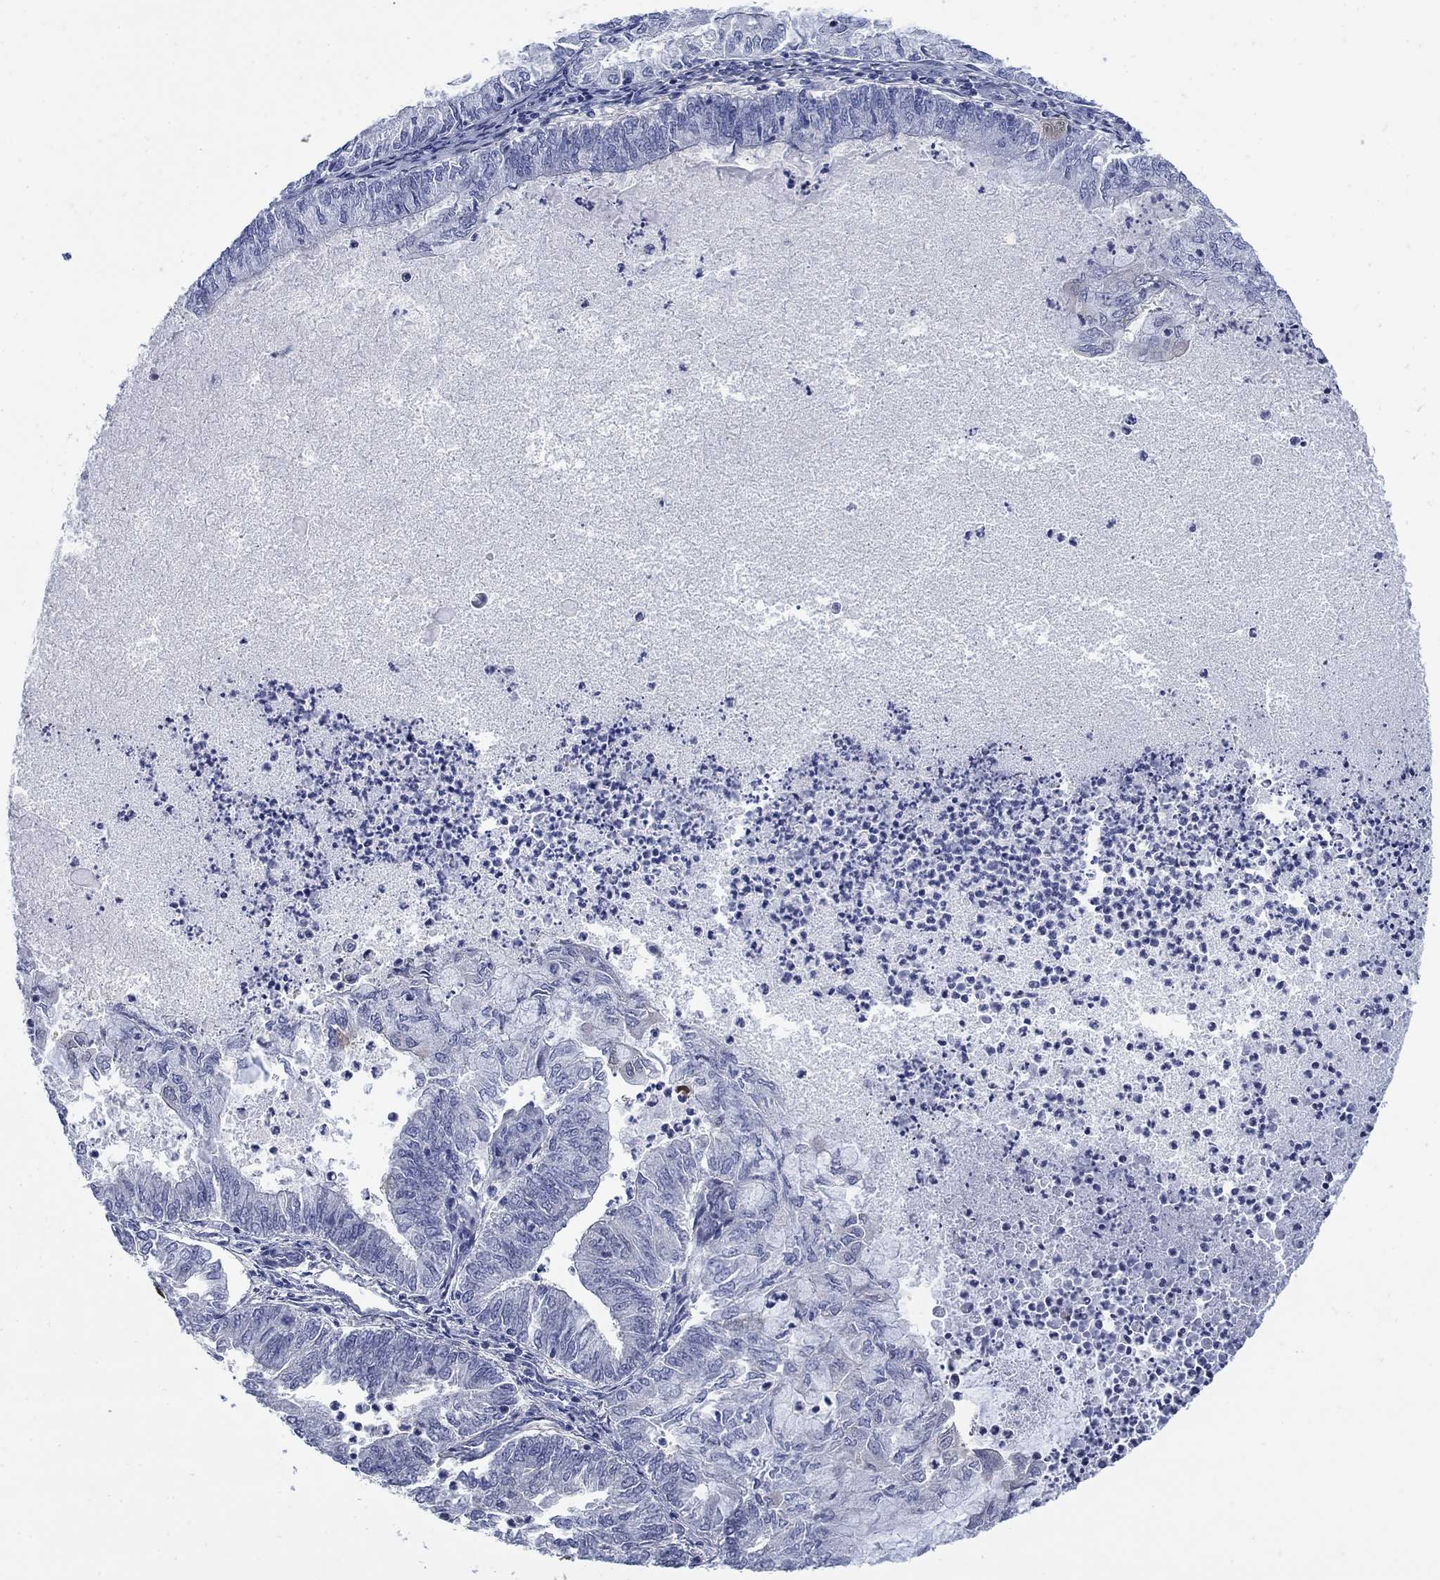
{"staining": {"intensity": "negative", "quantity": "none", "location": "none"}, "tissue": "endometrial cancer", "cell_type": "Tumor cells", "image_type": "cancer", "snomed": [{"axis": "morphology", "description": "Adenocarcinoma, NOS"}, {"axis": "topography", "description": "Endometrium"}], "caption": "This is an immunohistochemistry micrograph of endometrial cancer (adenocarcinoma). There is no expression in tumor cells.", "gene": "MYO3A", "patient": {"sex": "female", "age": 59}}